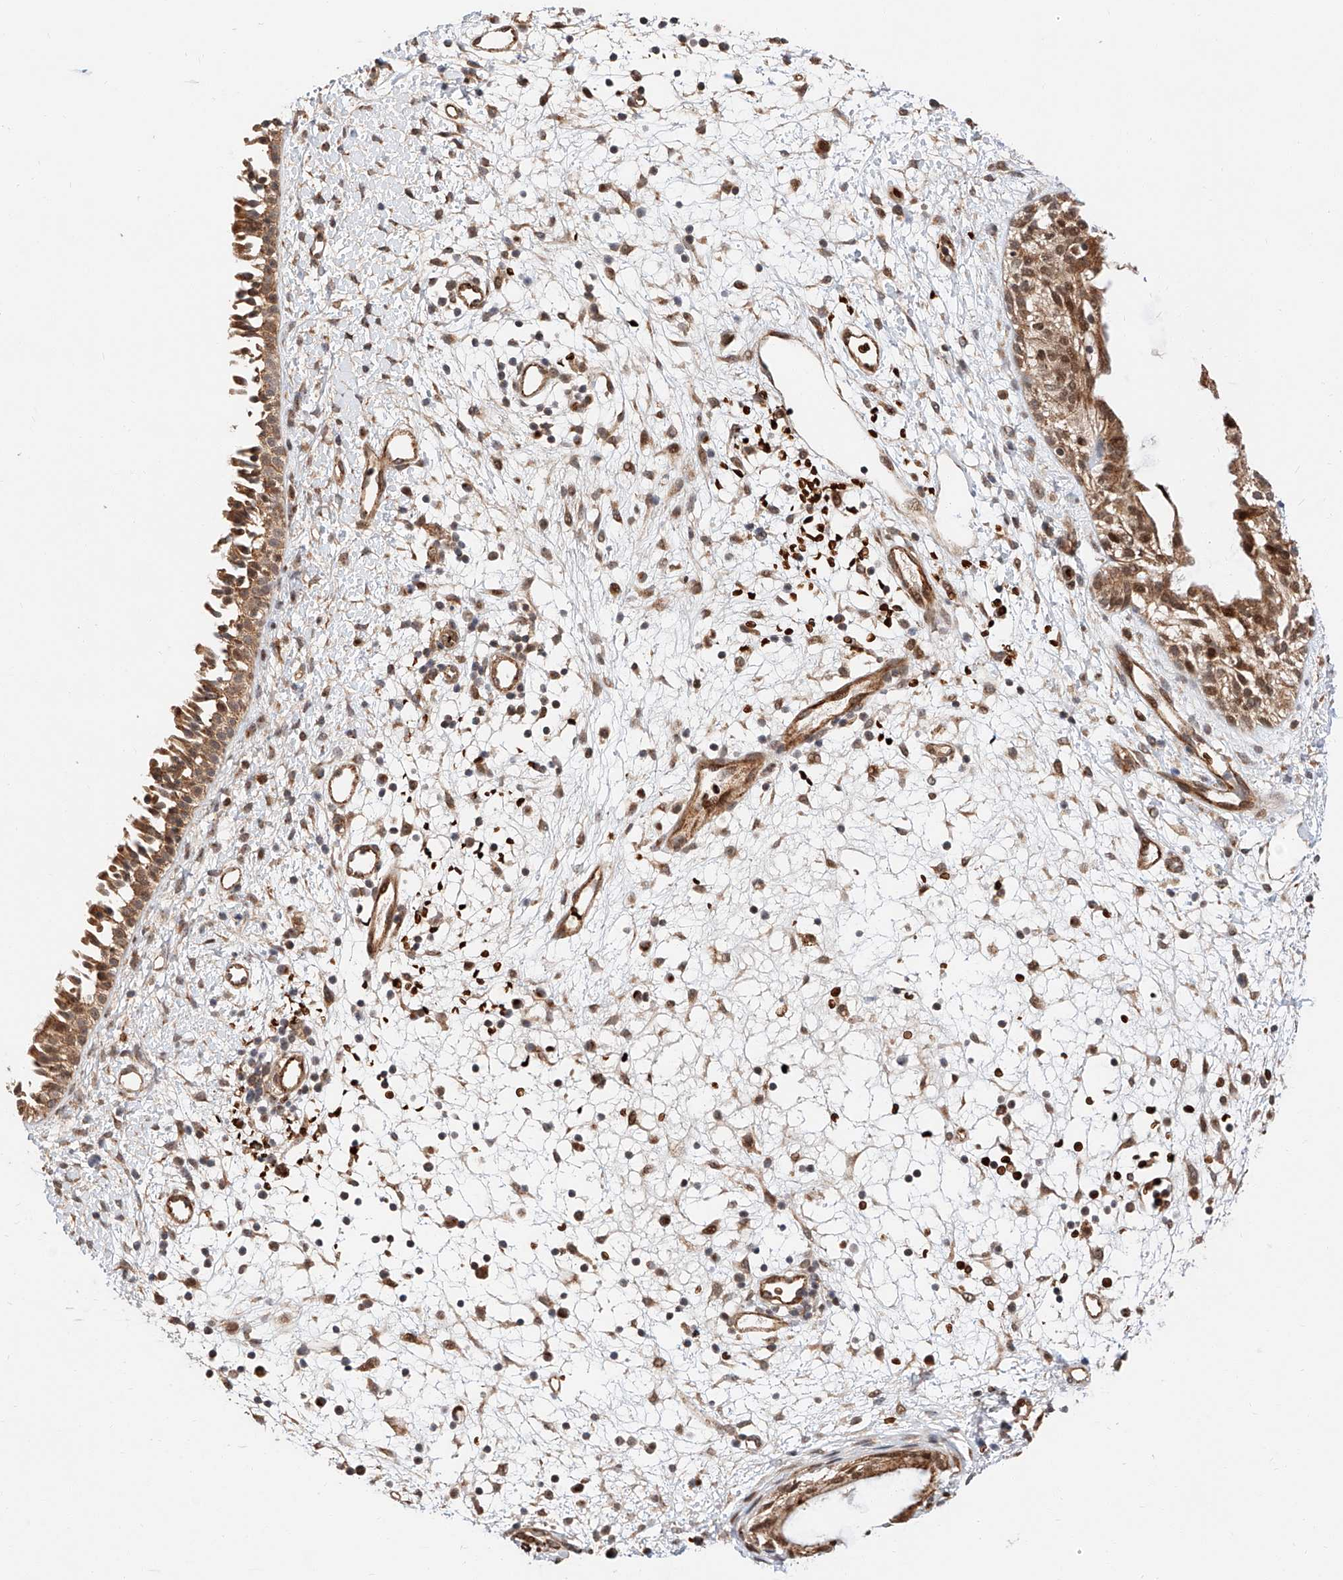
{"staining": {"intensity": "moderate", "quantity": ">75%", "location": "cytoplasmic/membranous"}, "tissue": "nasopharynx", "cell_type": "Respiratory epithelial cells", "image_type": "normal", "snomed": [{"axis": "morphology", "description": "Normal tissue, NOS"}, {"axis": "topography", "description": "Nasopharynx"}], "caption": "Immunohistochemistry (IHC) (DAB (3,3'-diaminobenzidine)) staining of unremarkable human nasopharynx displays moderate cytoplasmic/membranous protein expression in approximately >75% of respiratory epithelial cells.", "gene": "THTPA", "patient": {"sex": "male", "age": 22}}